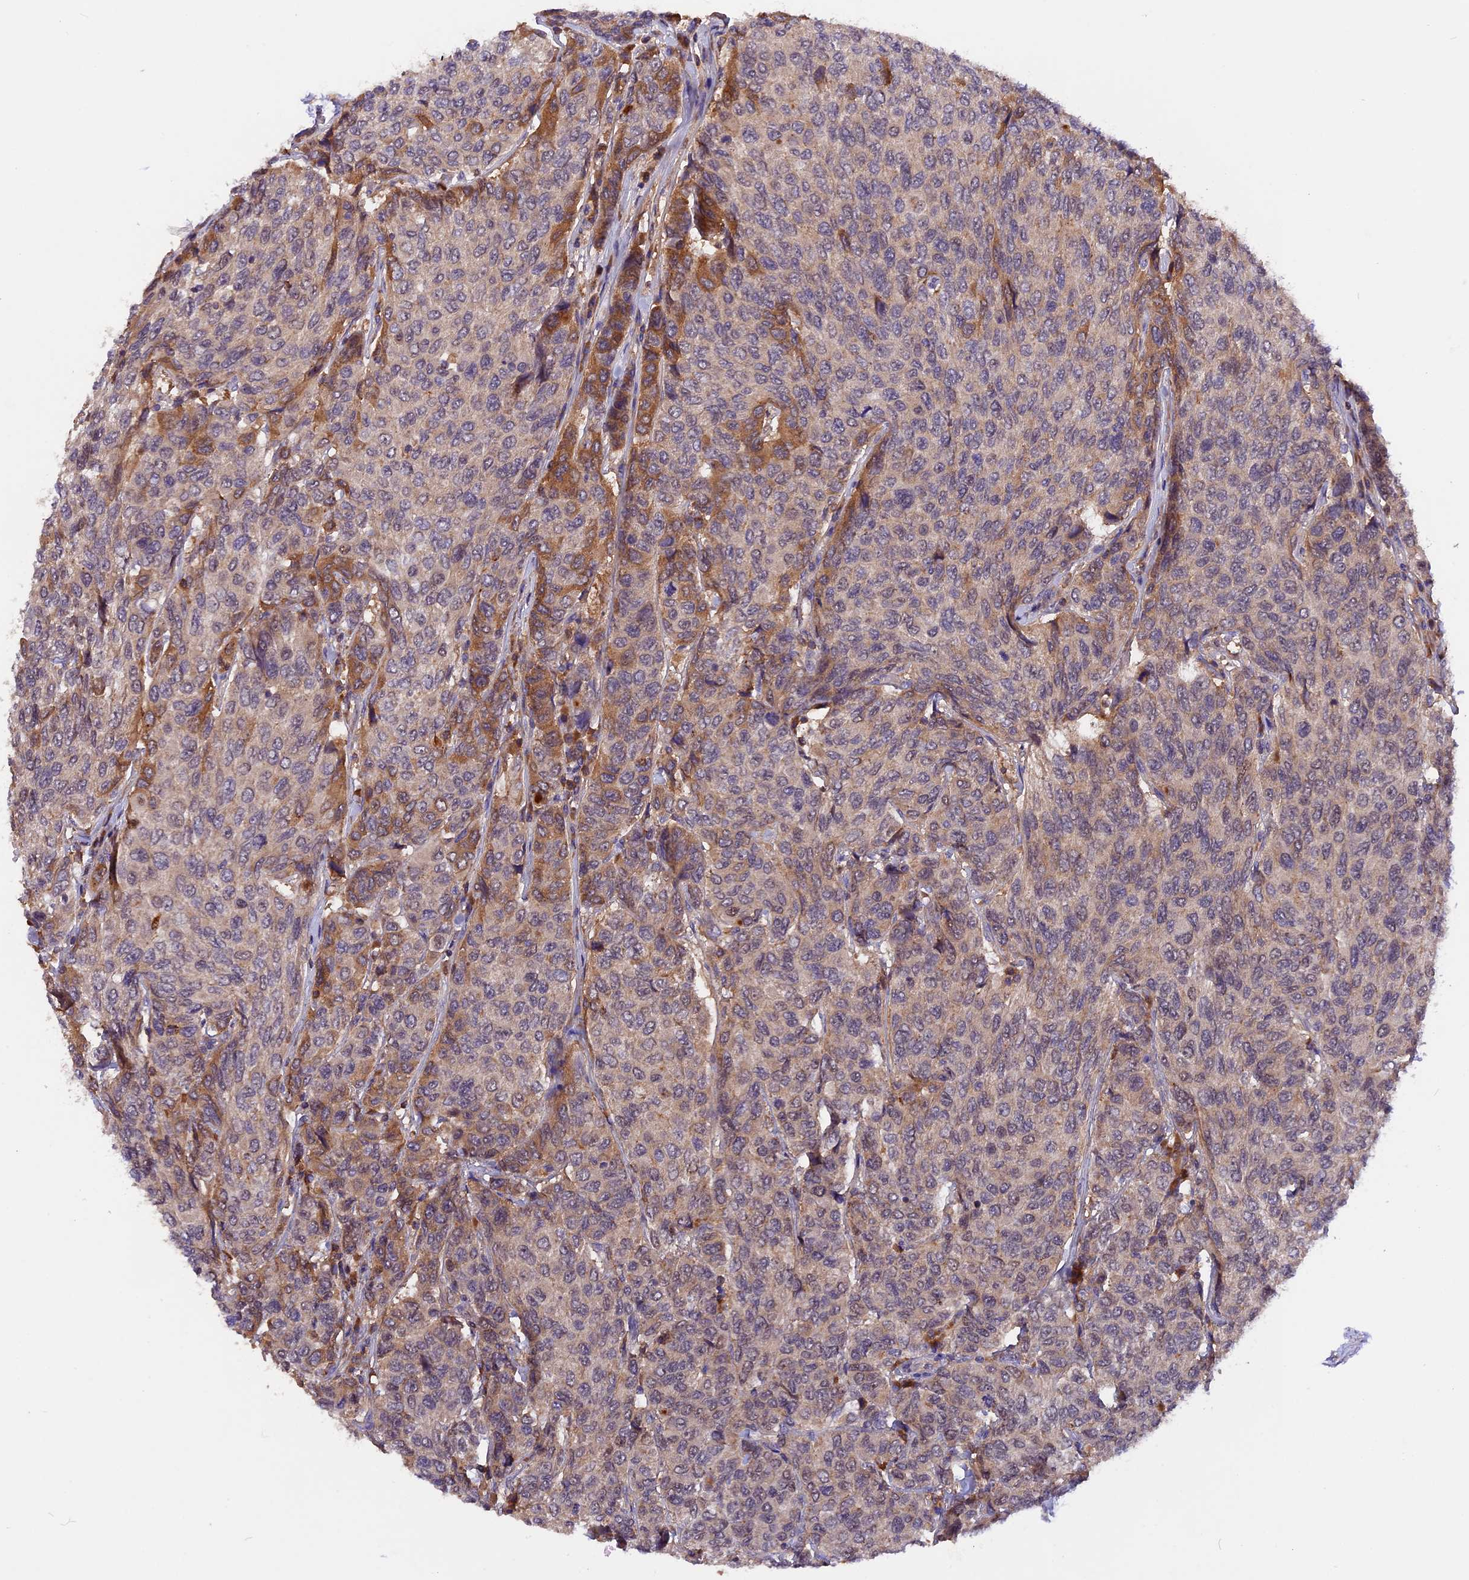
{"staining": {"intensity": "moderate", "quantity": "<25%", "location": "cytoplasmic/membranous,nuclear"}, "tissue": "breast cancer", "cell_type": "Tumor cells", "image_type": "cancer", "snomed": [{"axis": "morphology", "description": "Duct carcinoma"}, {"axis": "topography", "description": "Breast"}], "caption": "About <25% of tumor cells in intraductal carcinoma (breast) reveal moderate cytoplasmic/membranous and nuclear protein expression as visualized by brown immunohistochemical staining.", "gene": "MARK4", "patient": {"sex": "female", "age": 55}}